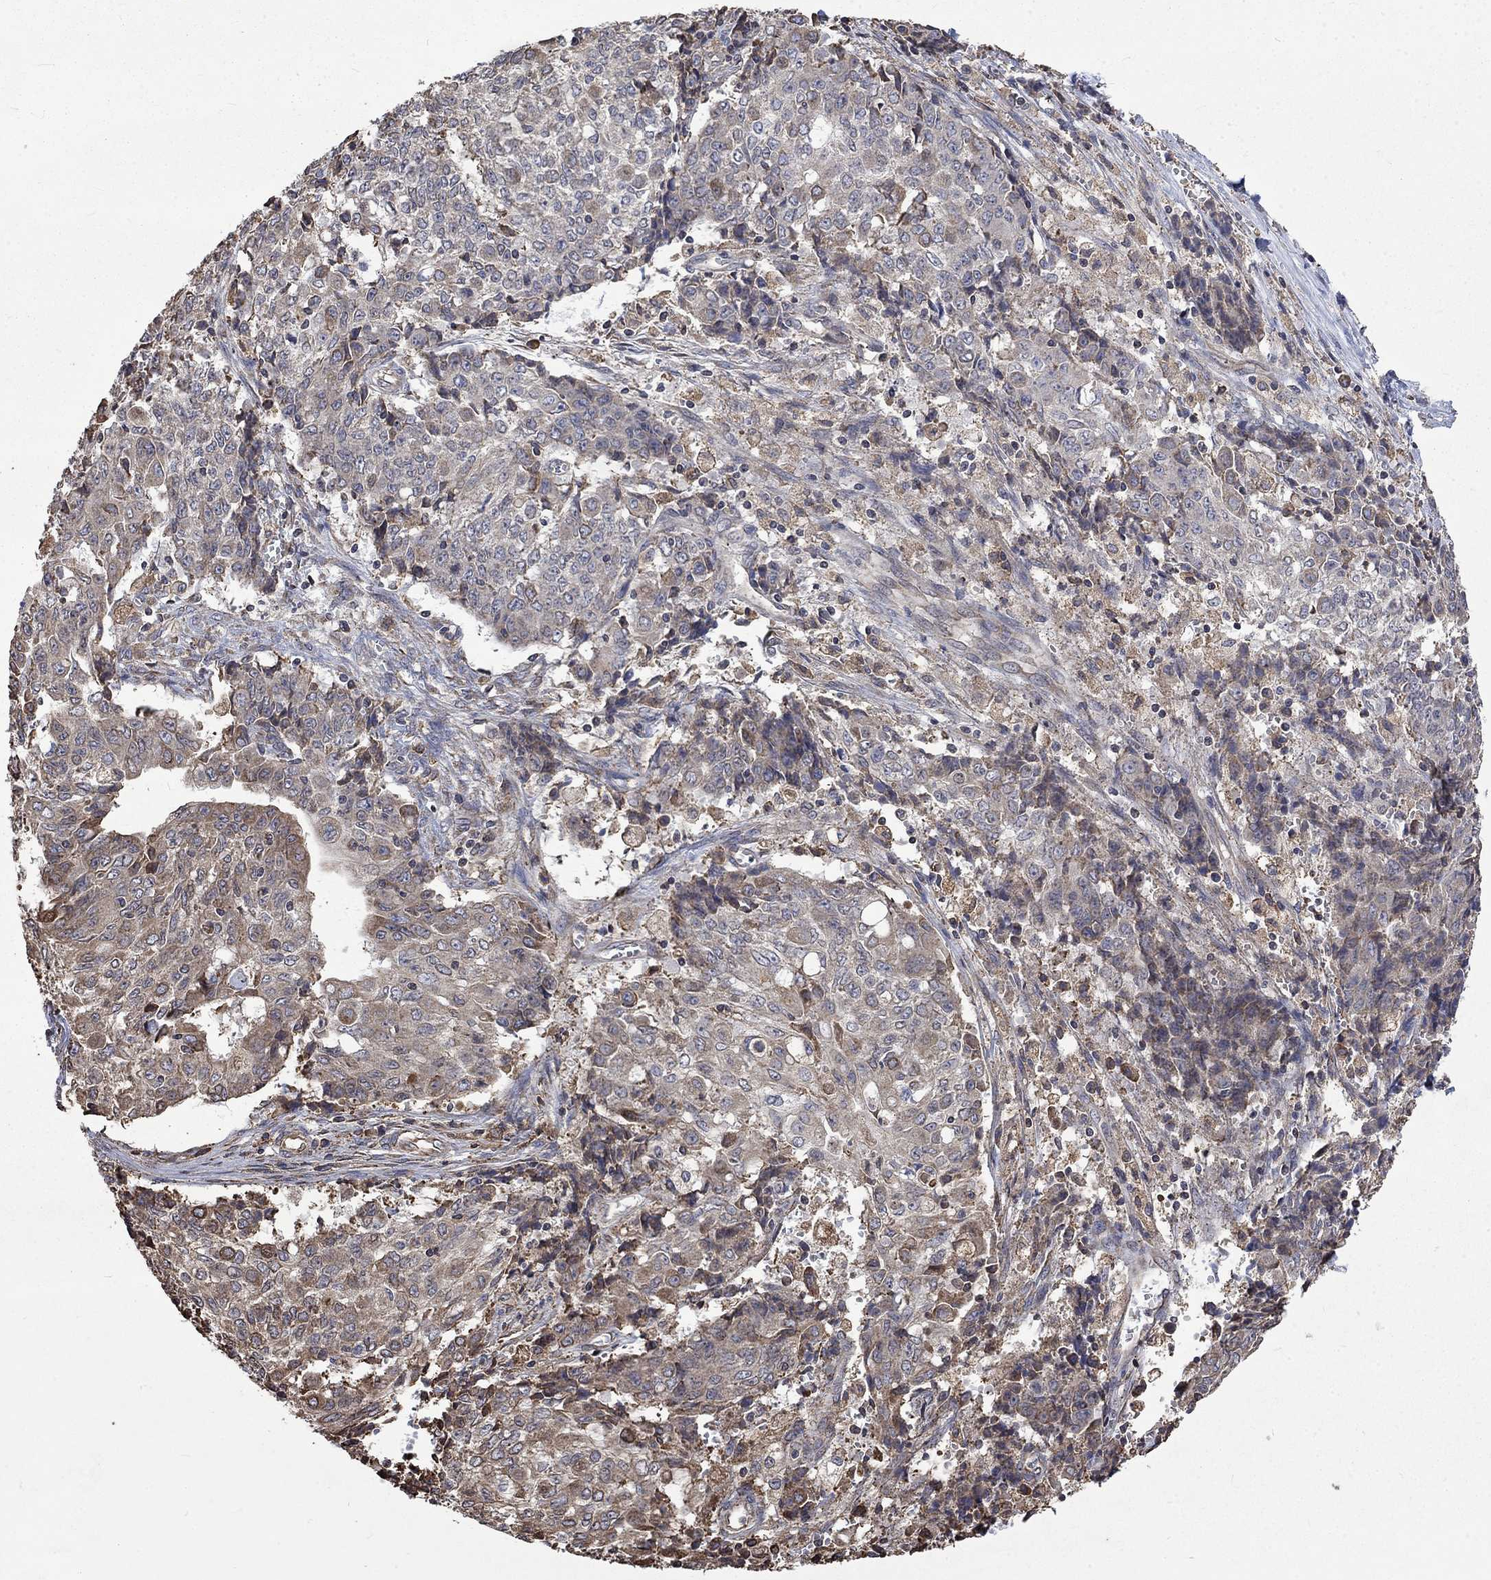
{"staining": {"intensity": "moderate", "quantity": "<25%", "location": "cytoplasmic/membranous"}, "tissue": "ovarian cancer", "cell_type": "Tumor cells", "image_type": "cancer", "snomed": [{"axis": "morphology", "description": "Carcinoma, endometroid"}, {"axis": "topography", "description": "Ovary"}], "caption": "Immunohistochemical staining of human ovarian cancer (endometroid carcinoma) displays low levels of moderate cytoplasmic/membranous protein staining in approximately <25% of tumor cells.", "gene": "ESRRA", "patient": {"sex": "female", "age": 42}}